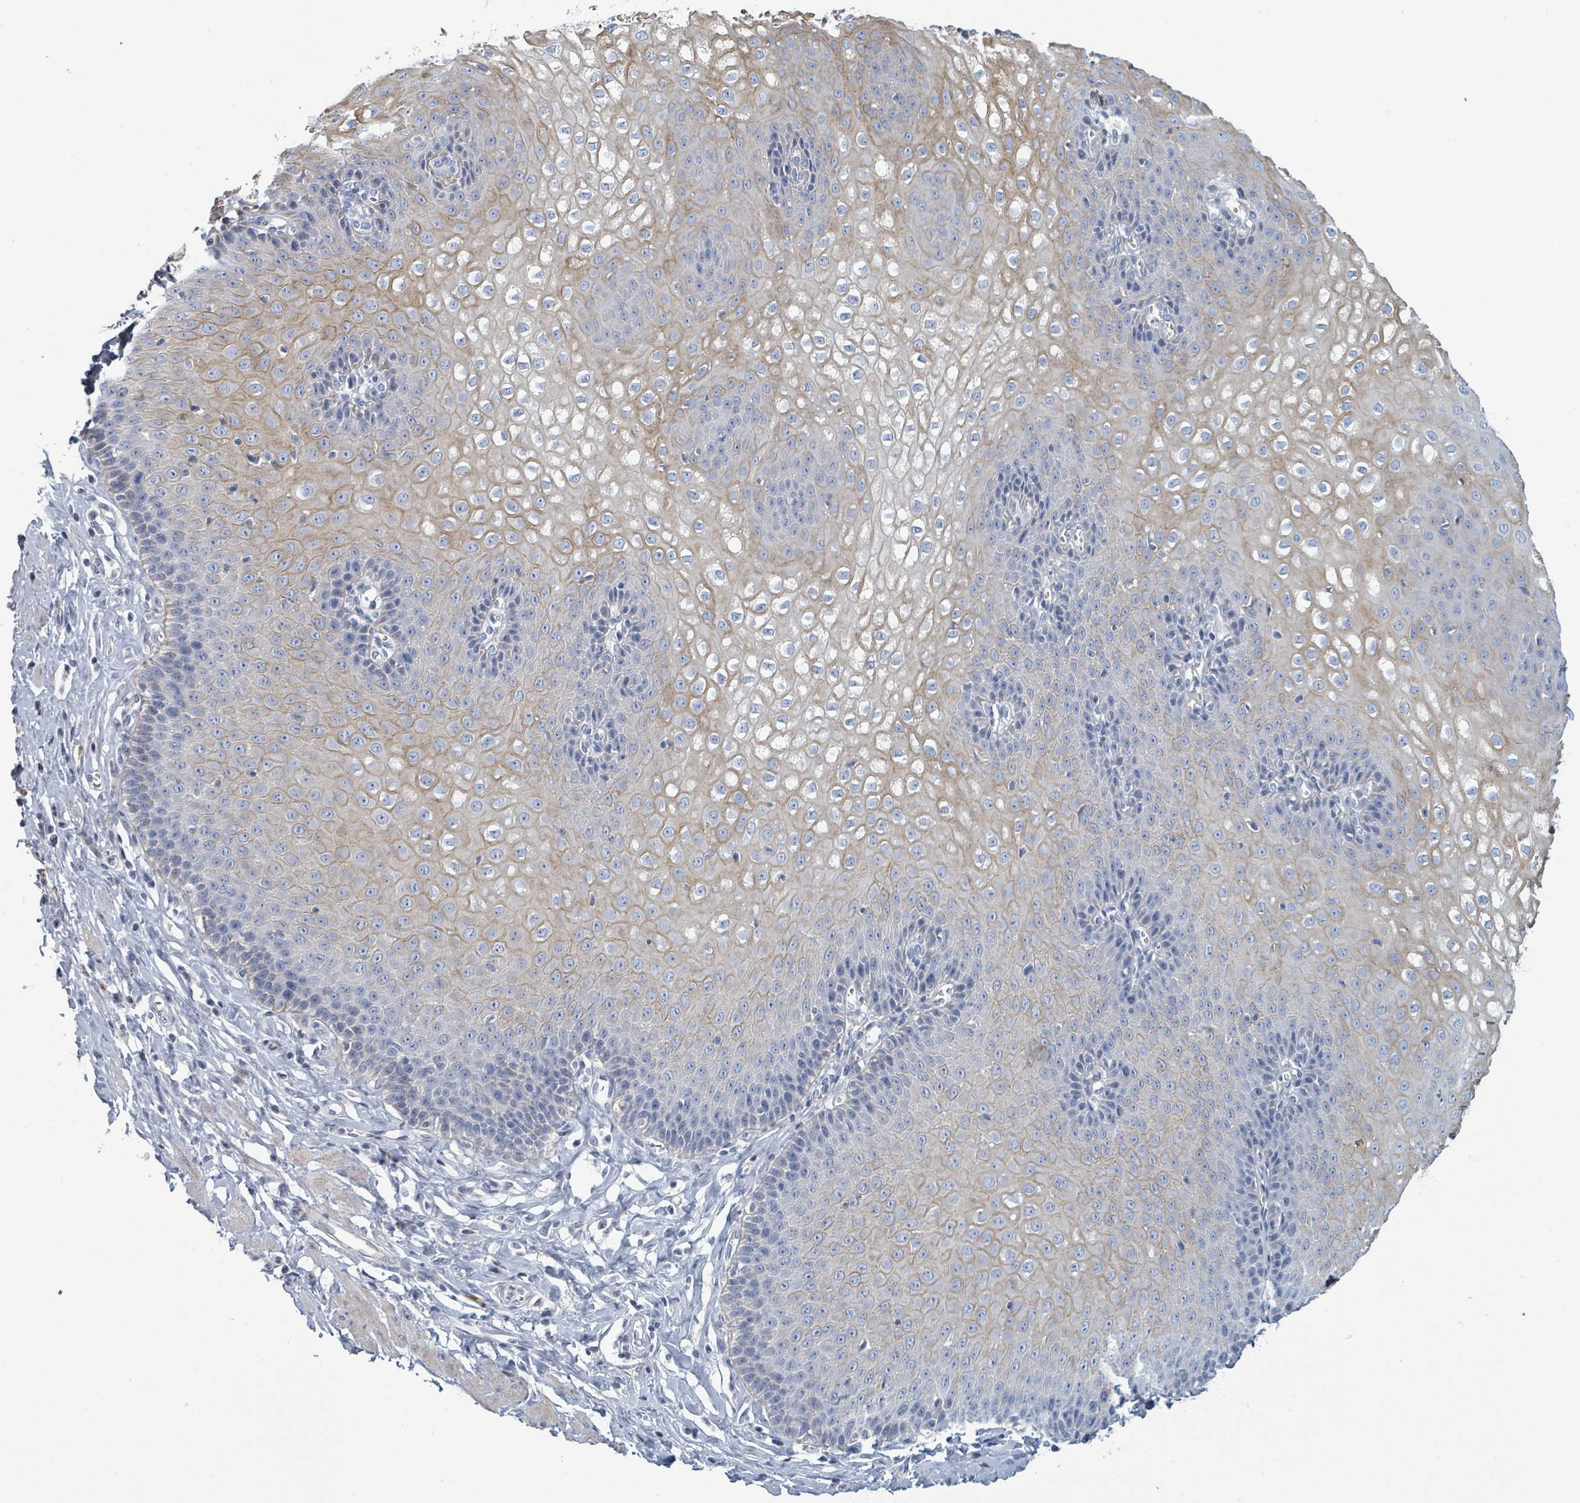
{"staining": {"intensity": "moderate", "quantity": "<25%", "location": "cytoplasmic/membranous"}, "tissue": "esophagus", "cell_type": "Squamous epithelial cells", "image_type": "normal", "snomed": [{"axis": "morphology", "description": "Normal tissue, NOS"}, {"axis": "topography", "description": "Esophagus"}], "caption": "DAB (3,3'-diaminobenzidine) immunohistochemical staining of unremarkable esophagus reveals moderate cytoplasmic/membranous protein positivity in approximately <25% of squamous epithelial cells.", "gene": "RAB33B", "patient": {"sex": "male", "age": 67}}